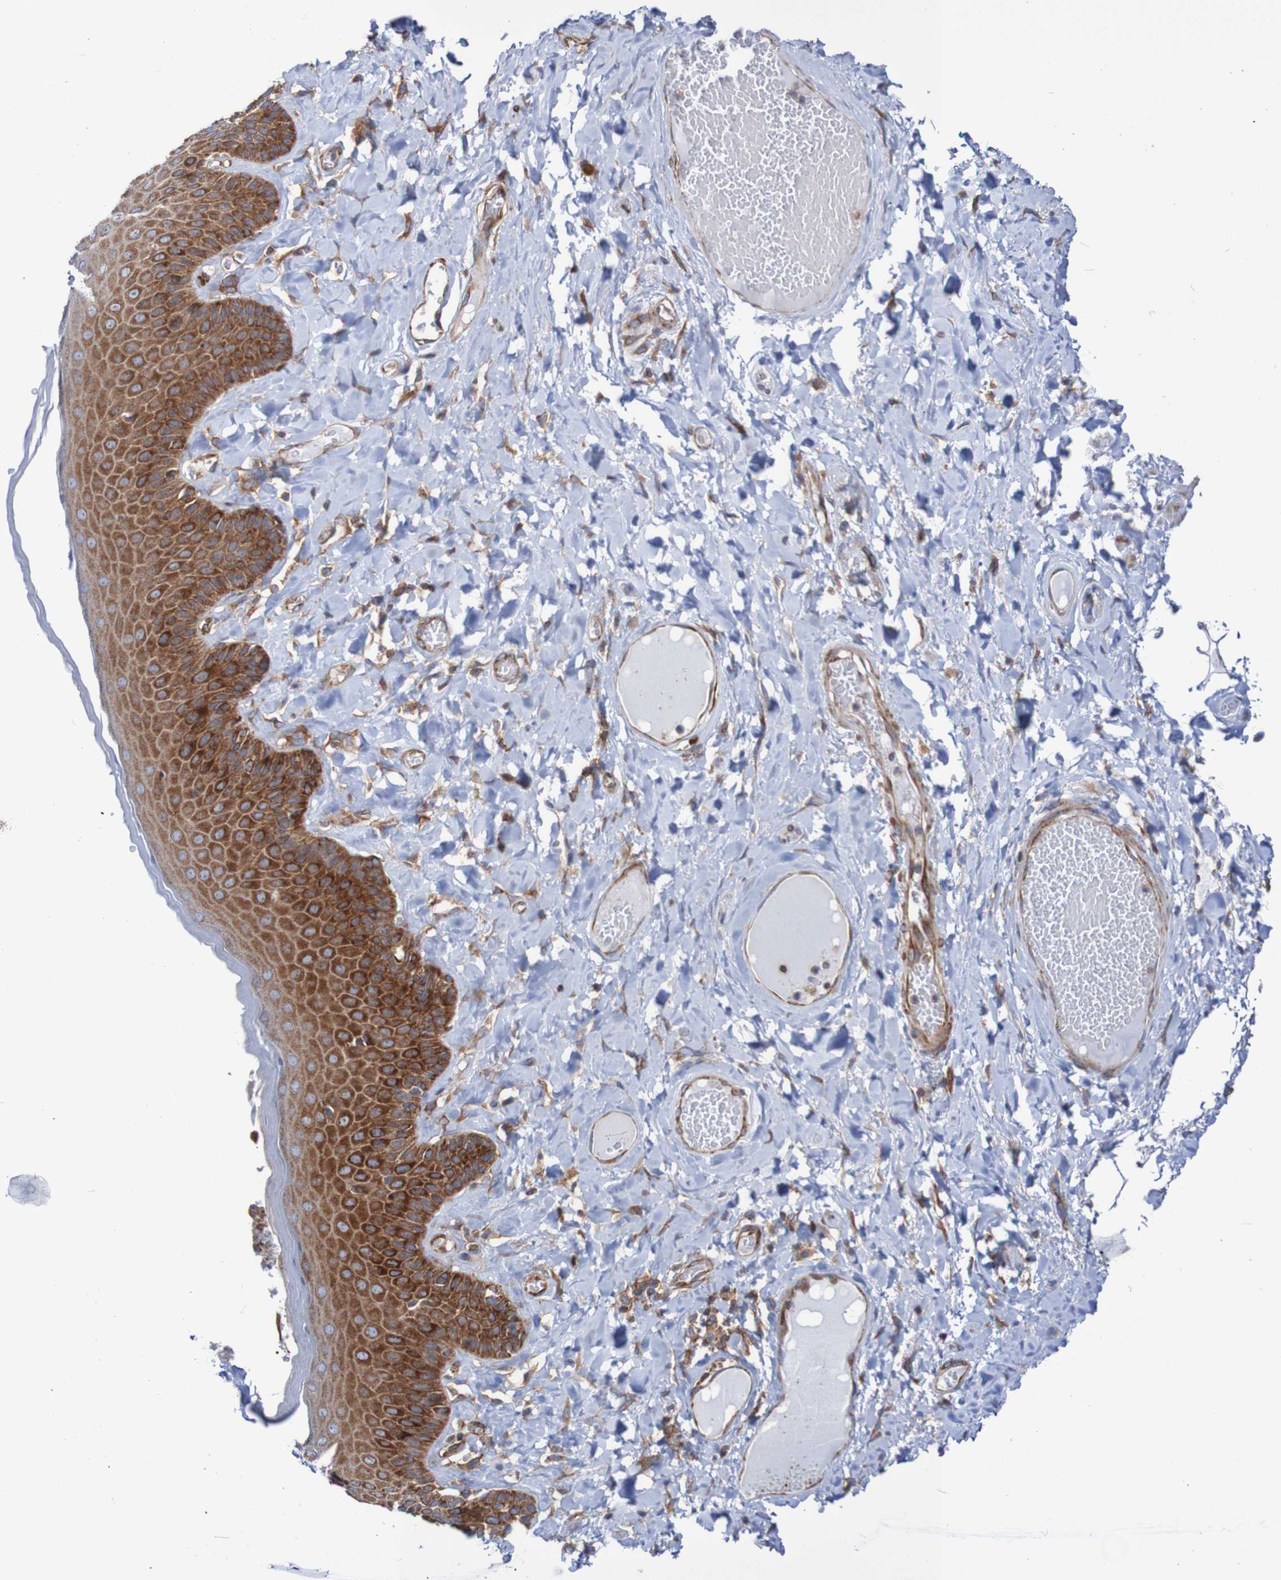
{"staining": {"intensity": "strong", "quantity": ">75%", "location": "cytoplasmic/membranous"}, "tissue": "skin", "cell_type": "Epidermal cells", "image_type": "normal", "snomed": [{"axis": "morphology", "description": "Normal tissue, NOS"}, {"axis": "topography", "description": "Anal"}], "caption": "Immunohistochemistry (DAB) staining of benign skin displays strong cytoplasmic/membranous protein positivity in about >75% of epidermal cells. (Stains: DAB (3,3'-diaminobenzidine) in brown, nuclei in blue, Microscopy: brightfield microscopy at high magnification).", "gene": "FXR2", "patient": {"sex": "male", "age": 69}}